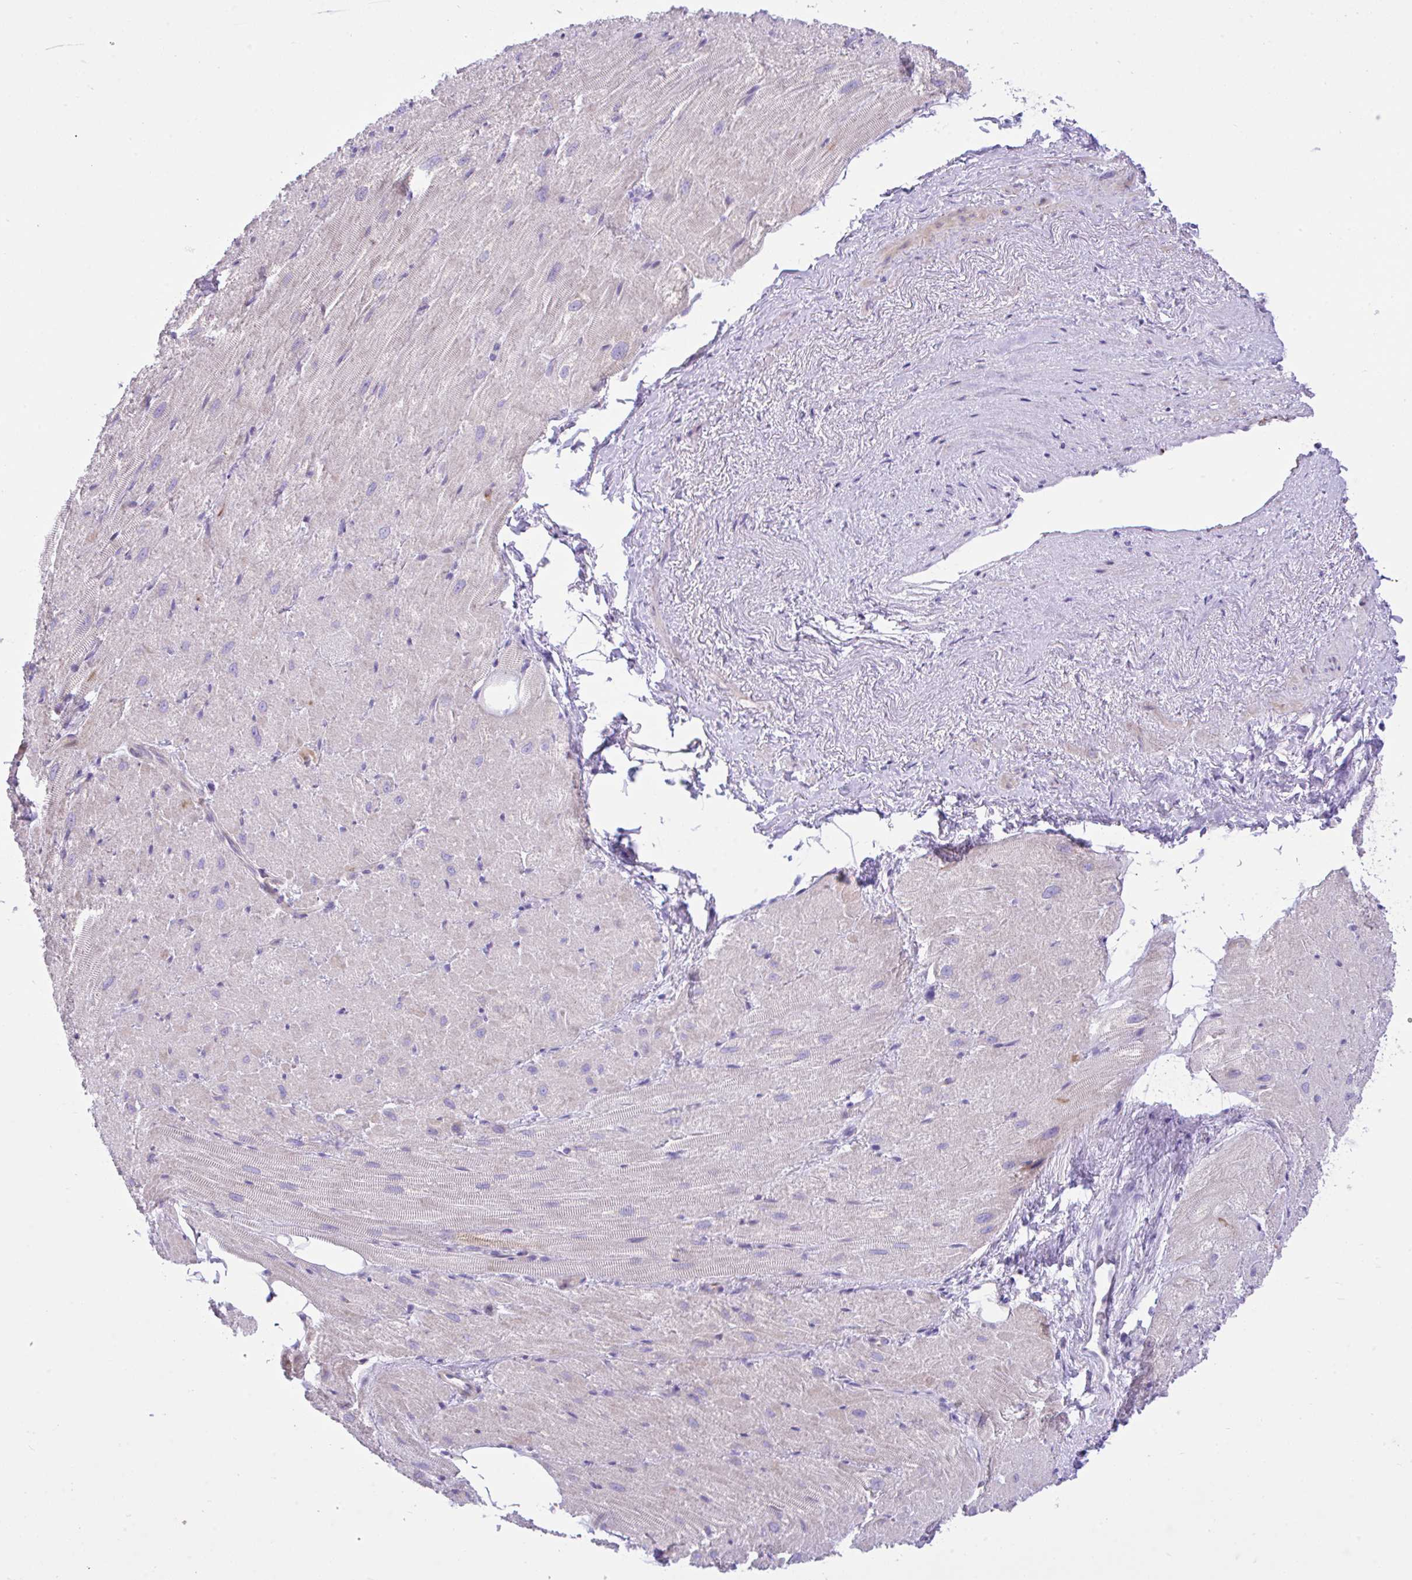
{"staining": {"intensity": "moderate", "quantity": "<25%", "location": "cytoplasmic/membranous"}, "tissue": "heart muscle", "cell_type": "Cardiomyocytes", "image_type": "normal", "snomed": [{"axis": "morphology", "description": "Normal tissue, NOS"}, {"axis": "topography", "description": "Heart"}], "caption": "Heart muscle stained with DAB immunohistochemistry (IHC) demonstrates low levels of moderate cytoplasmic/membranous staining in about <25% of cardiomyocytes.", "gene": "EEF1A1", "patient": {"sex": "male", "age": 62}}